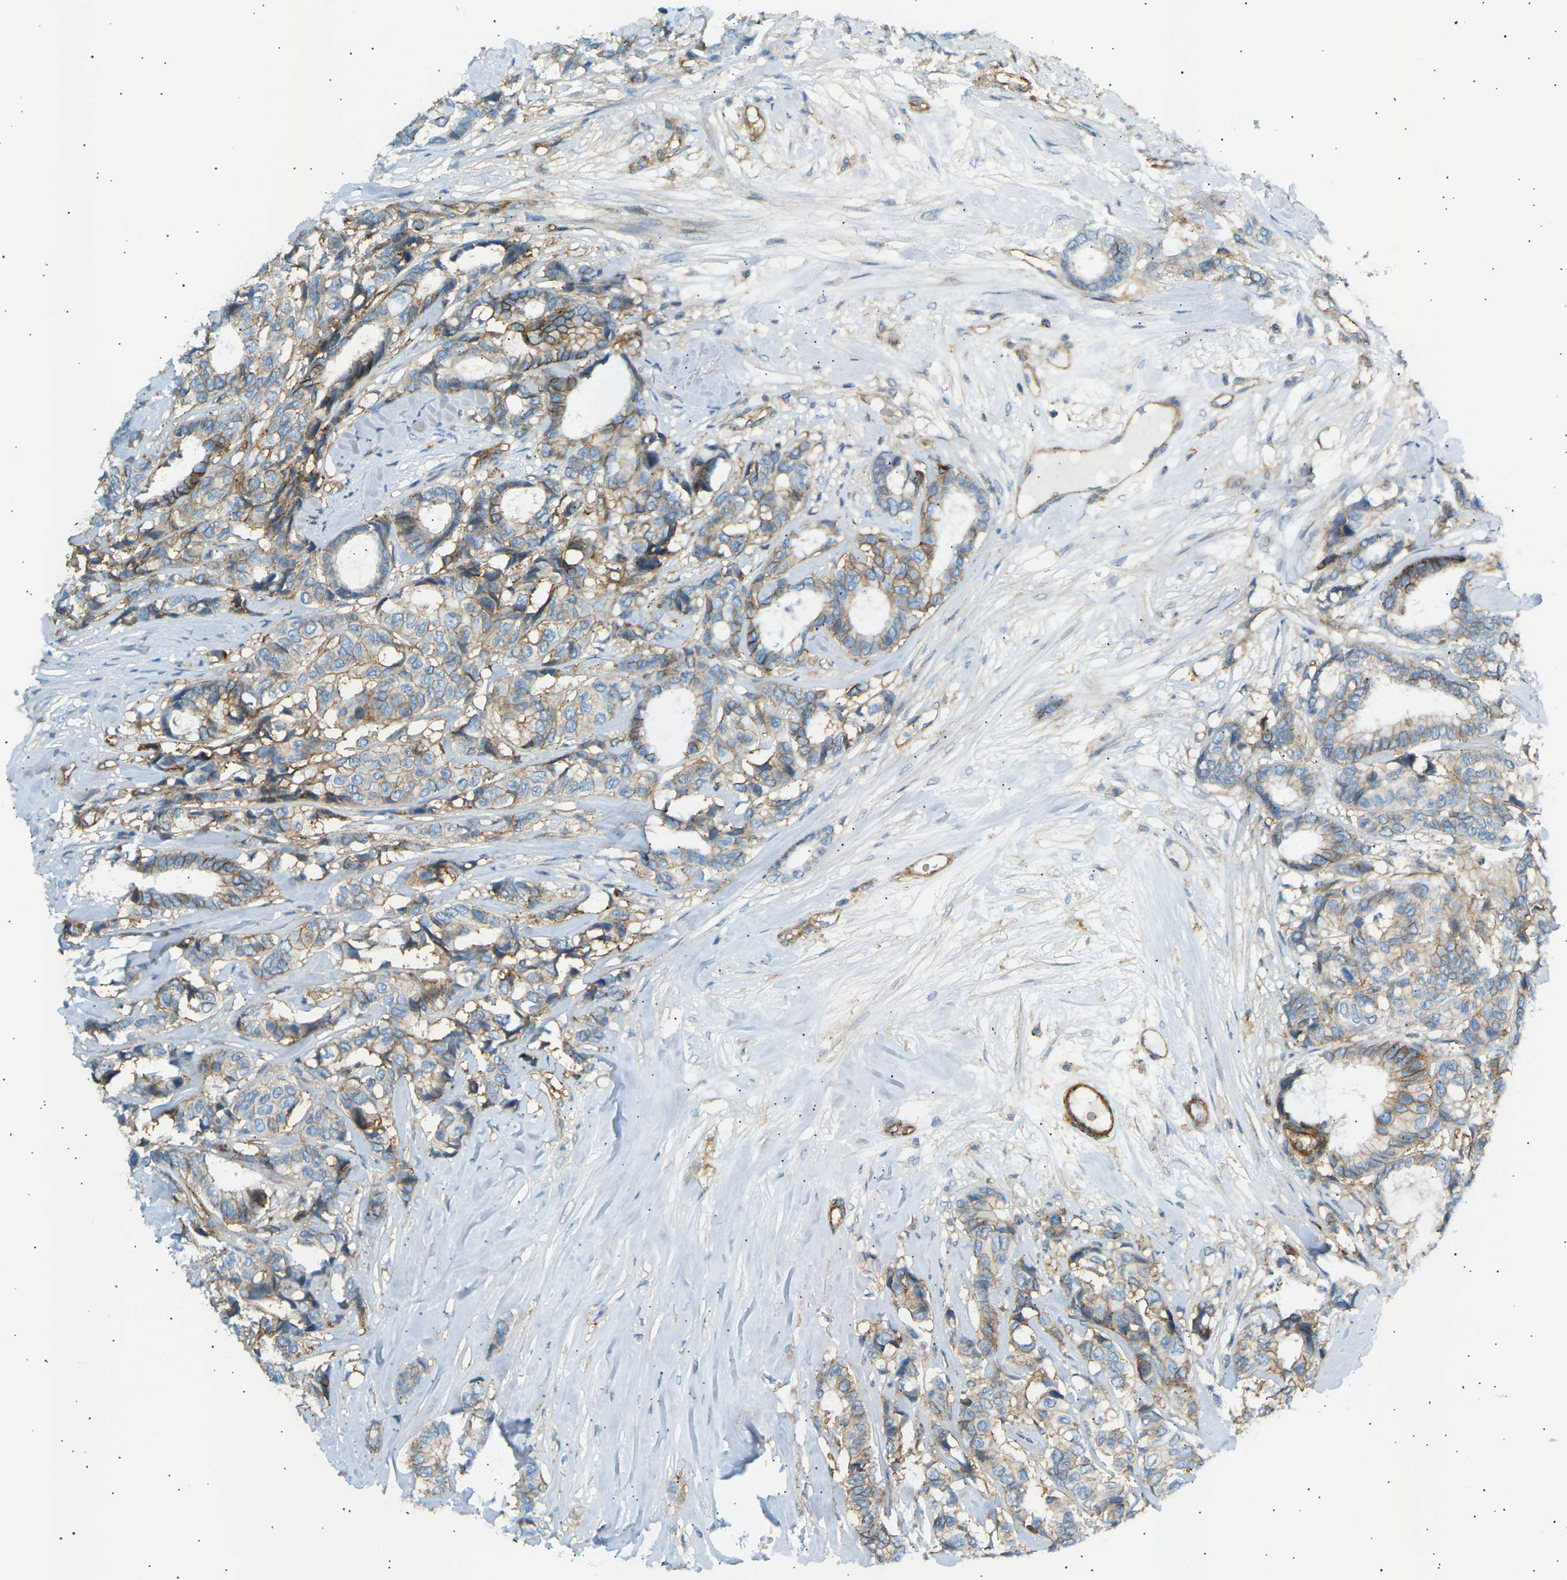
{"staining": {"intensity": "moderate", "quantity": ">75%", "location": "cytoplasmic/membranous"}, "tissue": "breast cancer", "cell_type": "Tumor cells", "image_type": "cancer", "snomed": [{"axis": "morphology", "description": "Duct carcinoma"}, {"axis": "topography", "description": "Breast"}], "caption": "IHC (DAB (3,3'-diaminobenzidine)) staining of breast cancer (intraductal carcinoma) displays moderate cytoplasmic/membranous protein staining in about >75% of tumor cells.", "gene": "ATP2B4", "patient": {"sex": "female", "age": 87}}